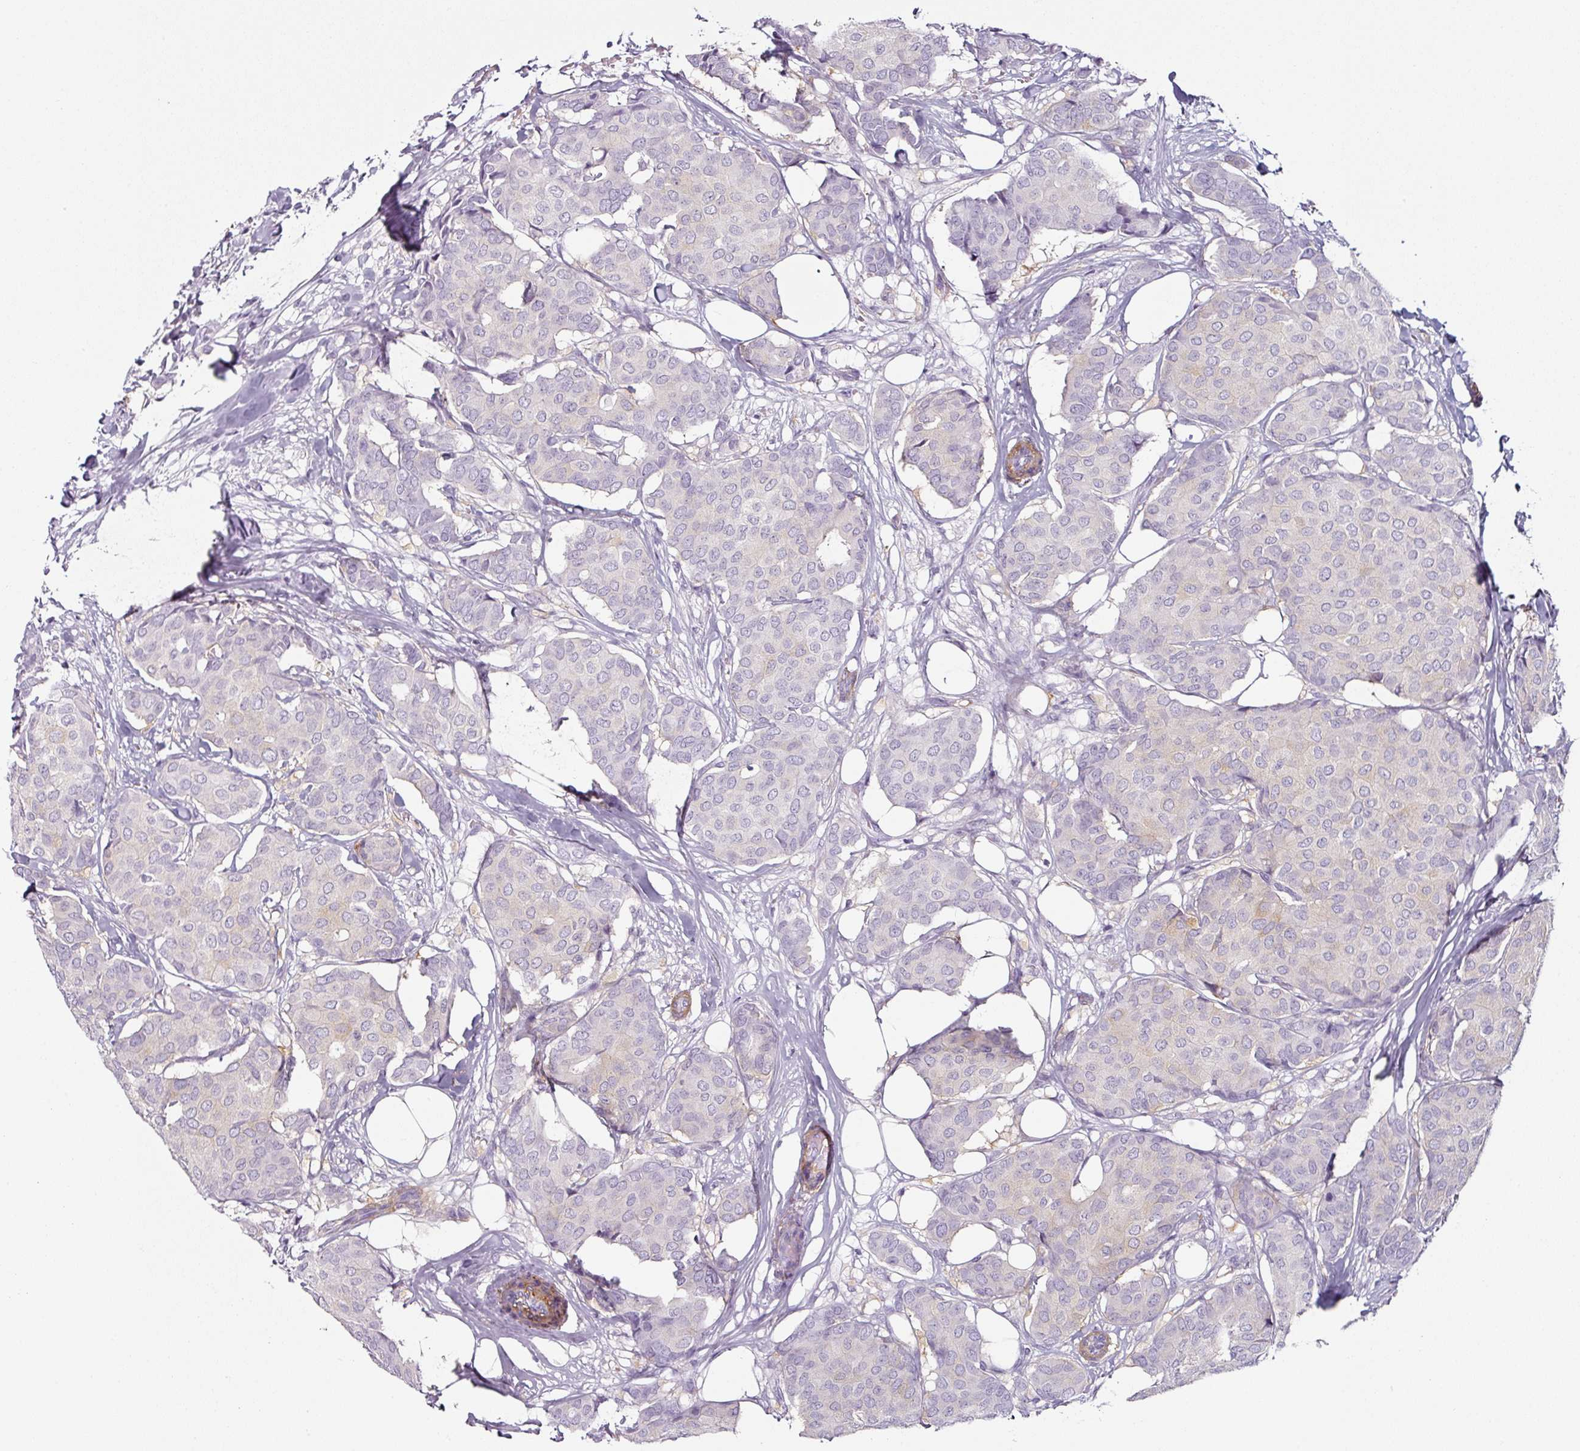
{"staining": {"intensity": "negative", "quantity": "none", "location": "none"}, "tissue": "breast cancer", "cell_type": "Tumor cells", "image_type": "cancer", "snomed": [{"axis": "morphology", "description": "Duct carcinoma"}, {"axis": "topography", "description": "Breast"}], "caption": "This is an immunohistochemistry micrograph of intraductal carcinoma (breast). There is no expression in tumor cells.", "gene": "CAP2", "patient": {"sex": "female", "age": 75}}